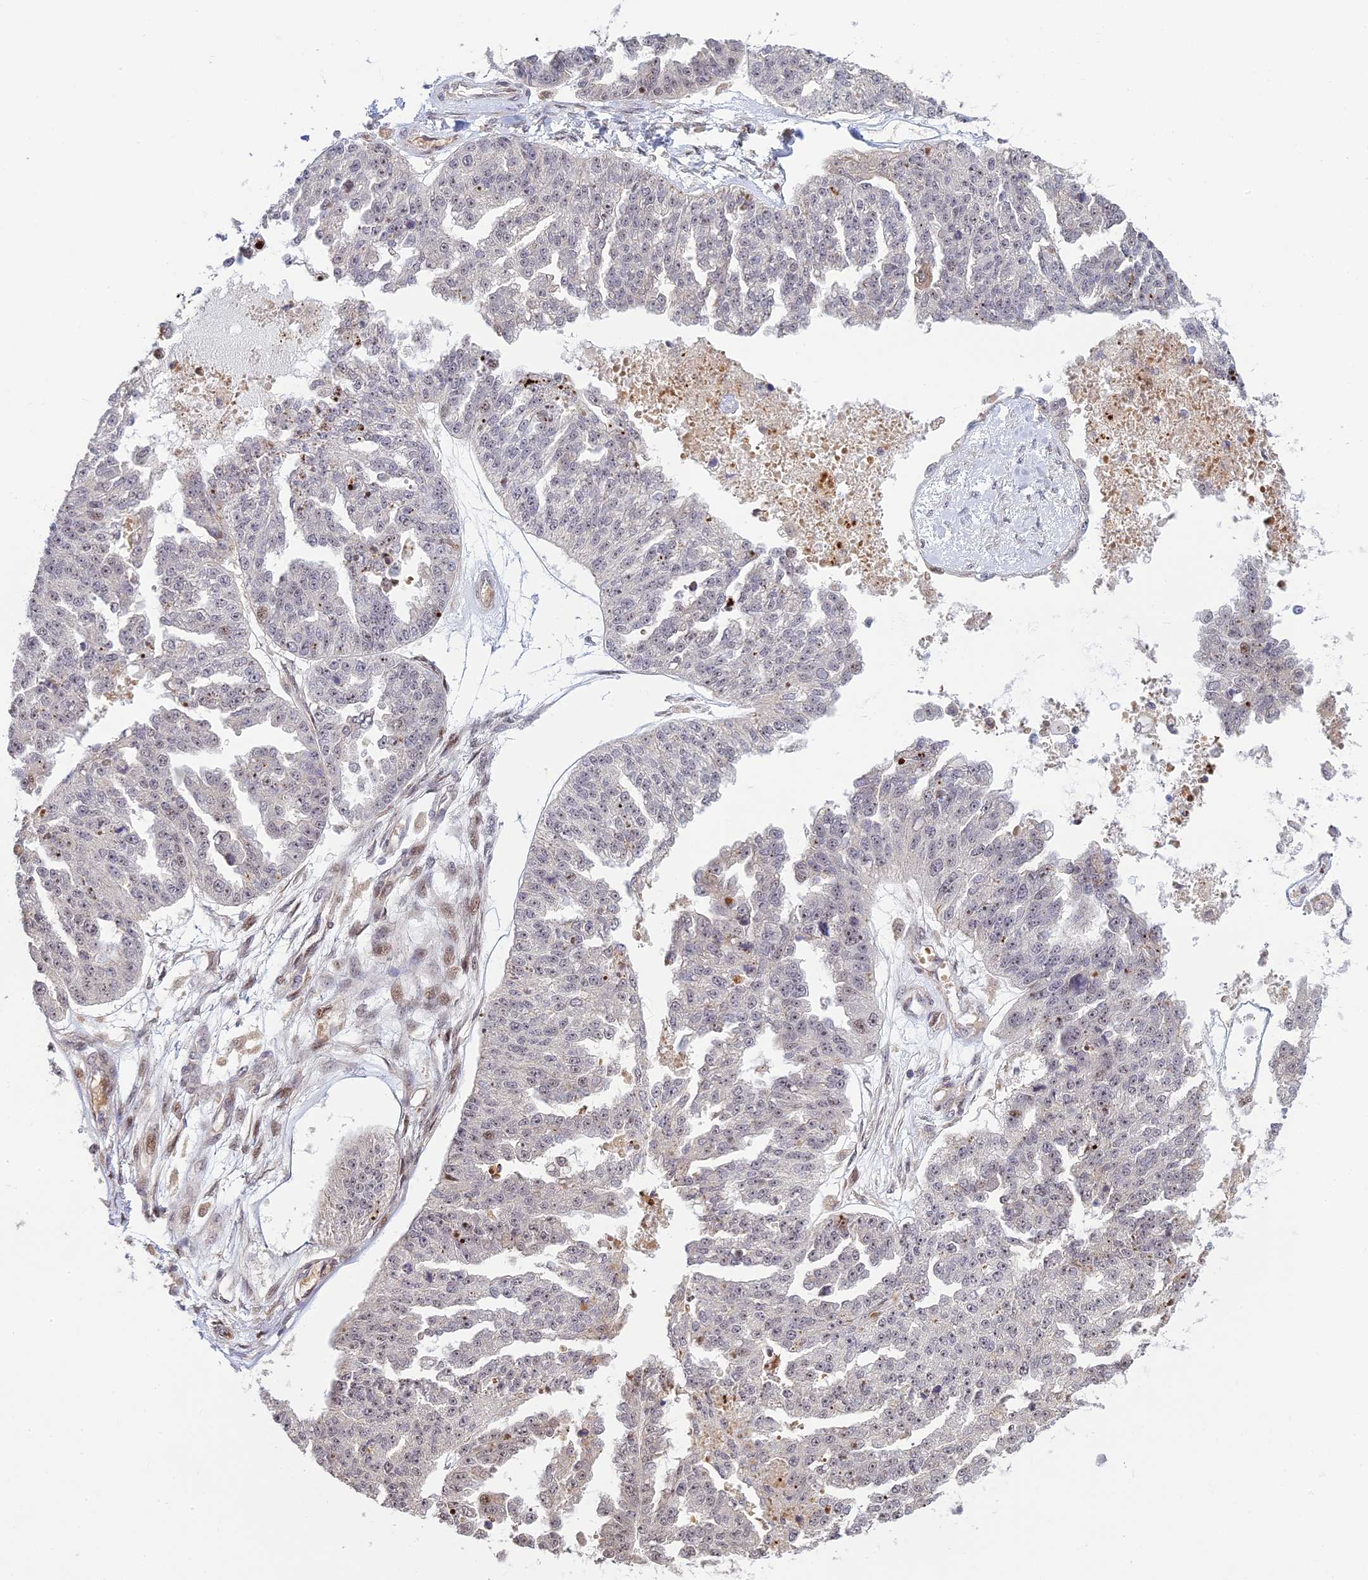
{"staining": {"intensity": "moderate", "quantity": "<25%", "location": "nuclear"}, "tissue": "ovarian cancer", "cell_type": "Tumor cells", "image_type": "cancer", "snomed": [{"axis": "morphology", "description": "Cystadenocarcinoma, serous, NOS"}, {"axis": "topography", "description": "Ovary"}], "caption": "The image exhibits immunohistochemical staining of ovarian serous cystadenocarcinoma. There is moderate nuclear expression is appreciated in approximately <25% of tumor cells.", "gene": "UFSP2", "patient": {"sex": "female", "age": 58}}